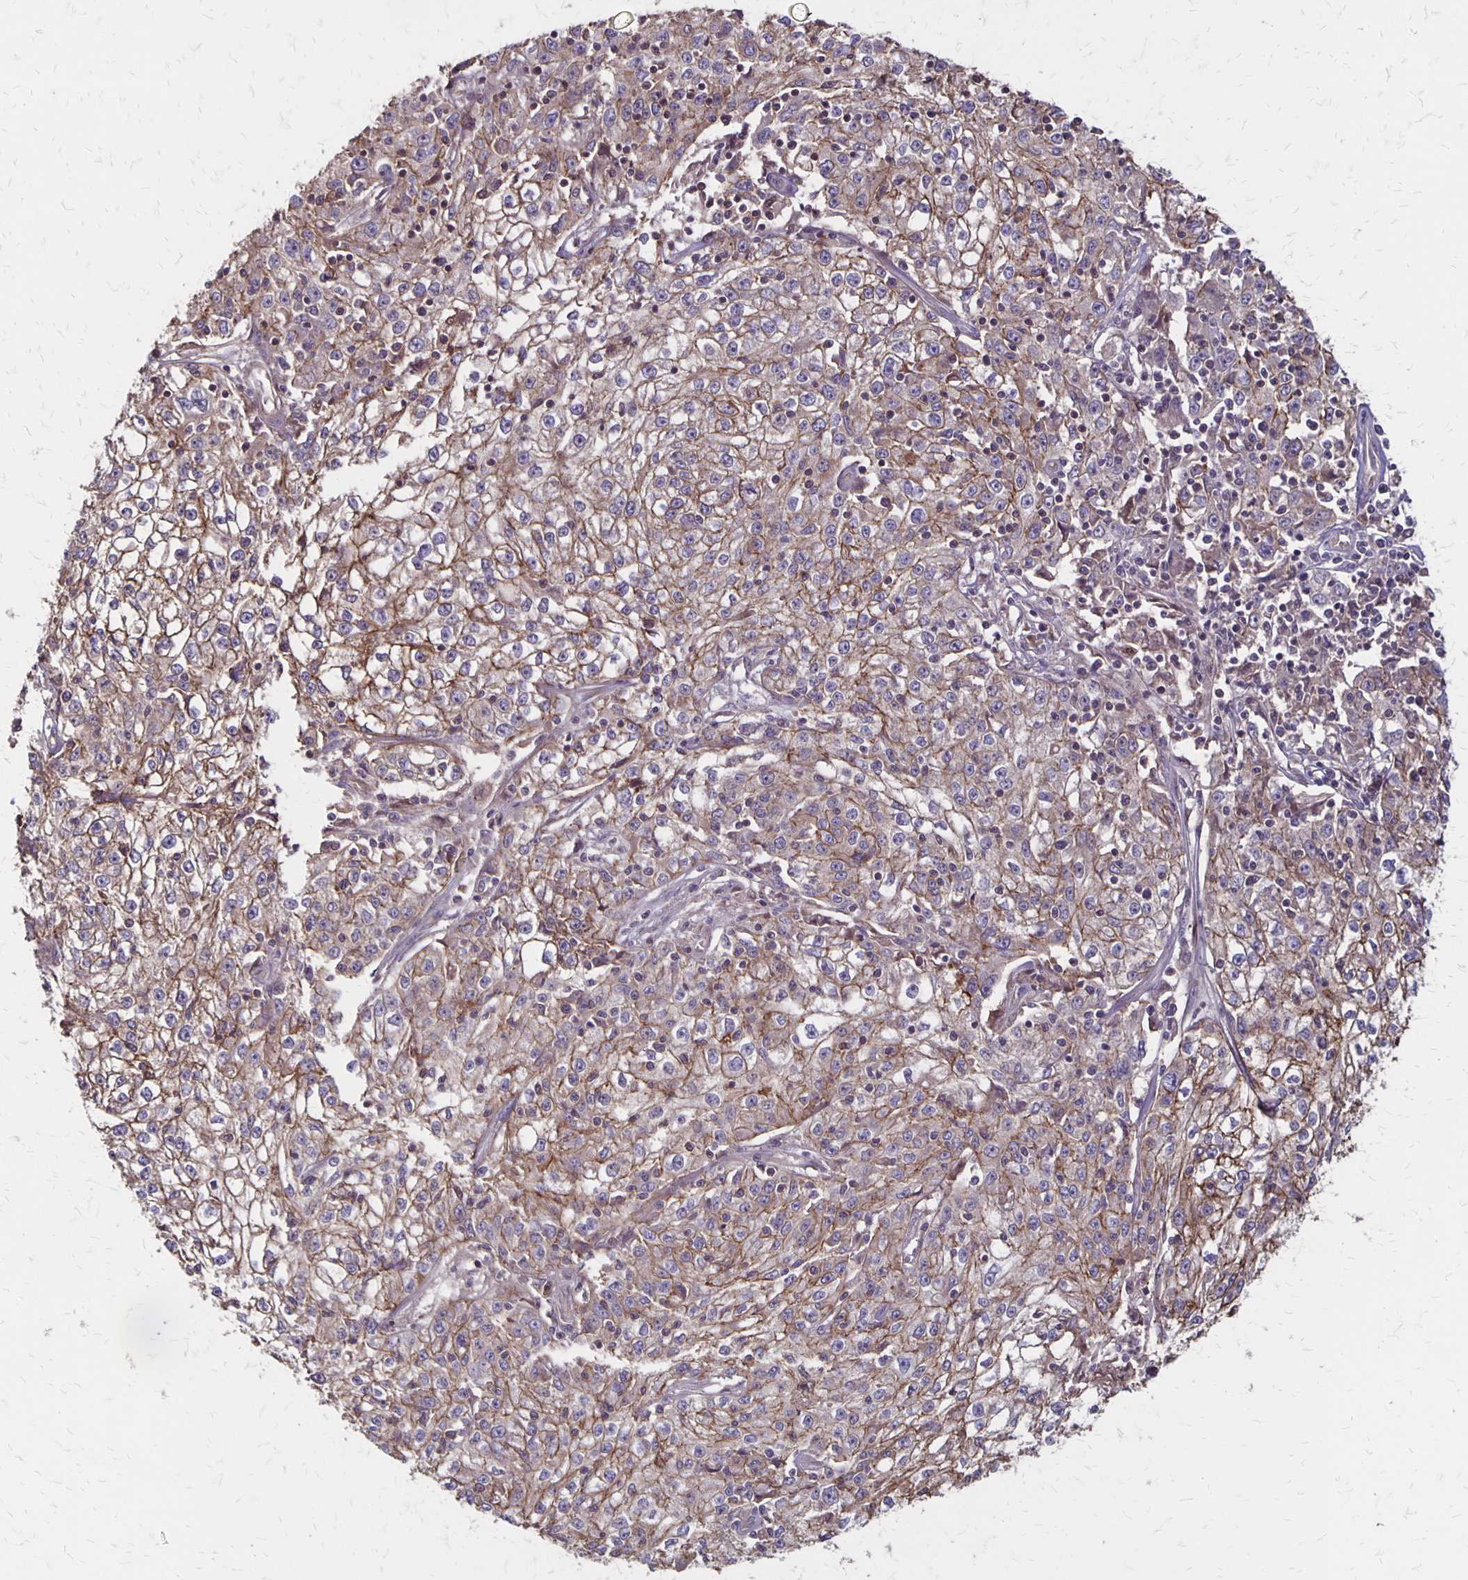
{"staining": {"intensity": "moderate", "quantity": ">75%", "location": "cytoplasmic/membranous"}, "tissue": "cervical cancer", "cell_type": "Tumor cells", "image_type": "cancer", "snomed": [{"axis": "morphology", "description": "Squamous cell carcinoma, NOS"}, {"axis": "topography", "description": "Cervix"}], "caption": "A brown stain highlights moderate cytoplasmic/membranous positivity of a protein in human squamous cell carcinoma (cervical) tumor cells.", "gene": "PROM2", "patient": {"sex": "female", "age": 85}}